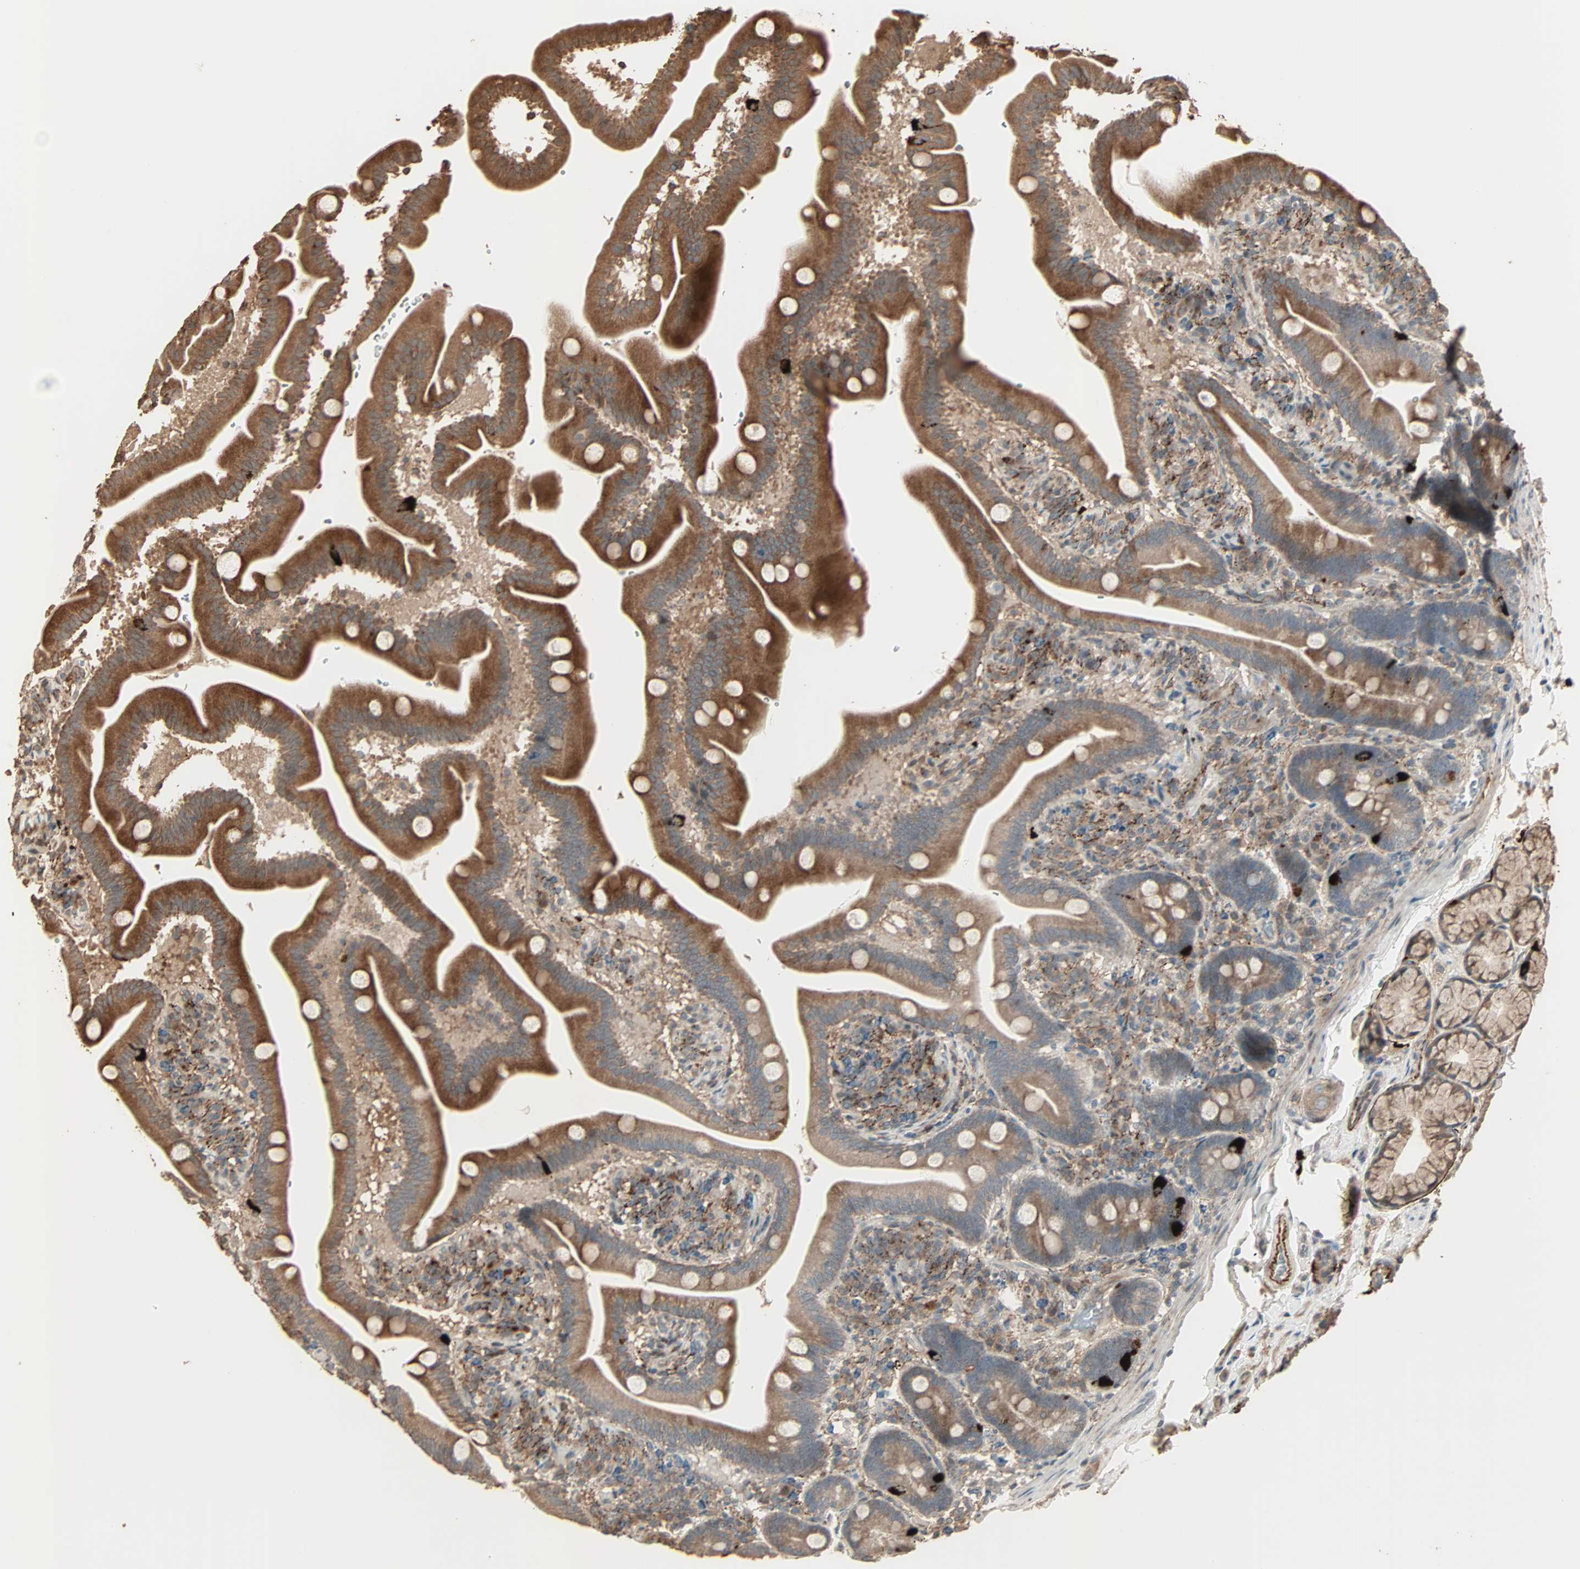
{"staining": {"intensity": "strong", "quantity": ">75%", "location": "cytoplasmic/membranous"}, "tissue": "duodenum", "cell_type": "Glandular cells", "image_type": "normal", "snomed": [{"axis": "morphology", "description": "Normal tissue, NOS"}, {"axis": "topography", "description": "Duodenum"}], "caption": "Duodenum stained with immunohistochemistry exhibits strong cytoplasmic/membranous staining in approximately >75% of glandular cells.", "gene": "CALCRL", "patient": {"sex": "male", "age": 54}}